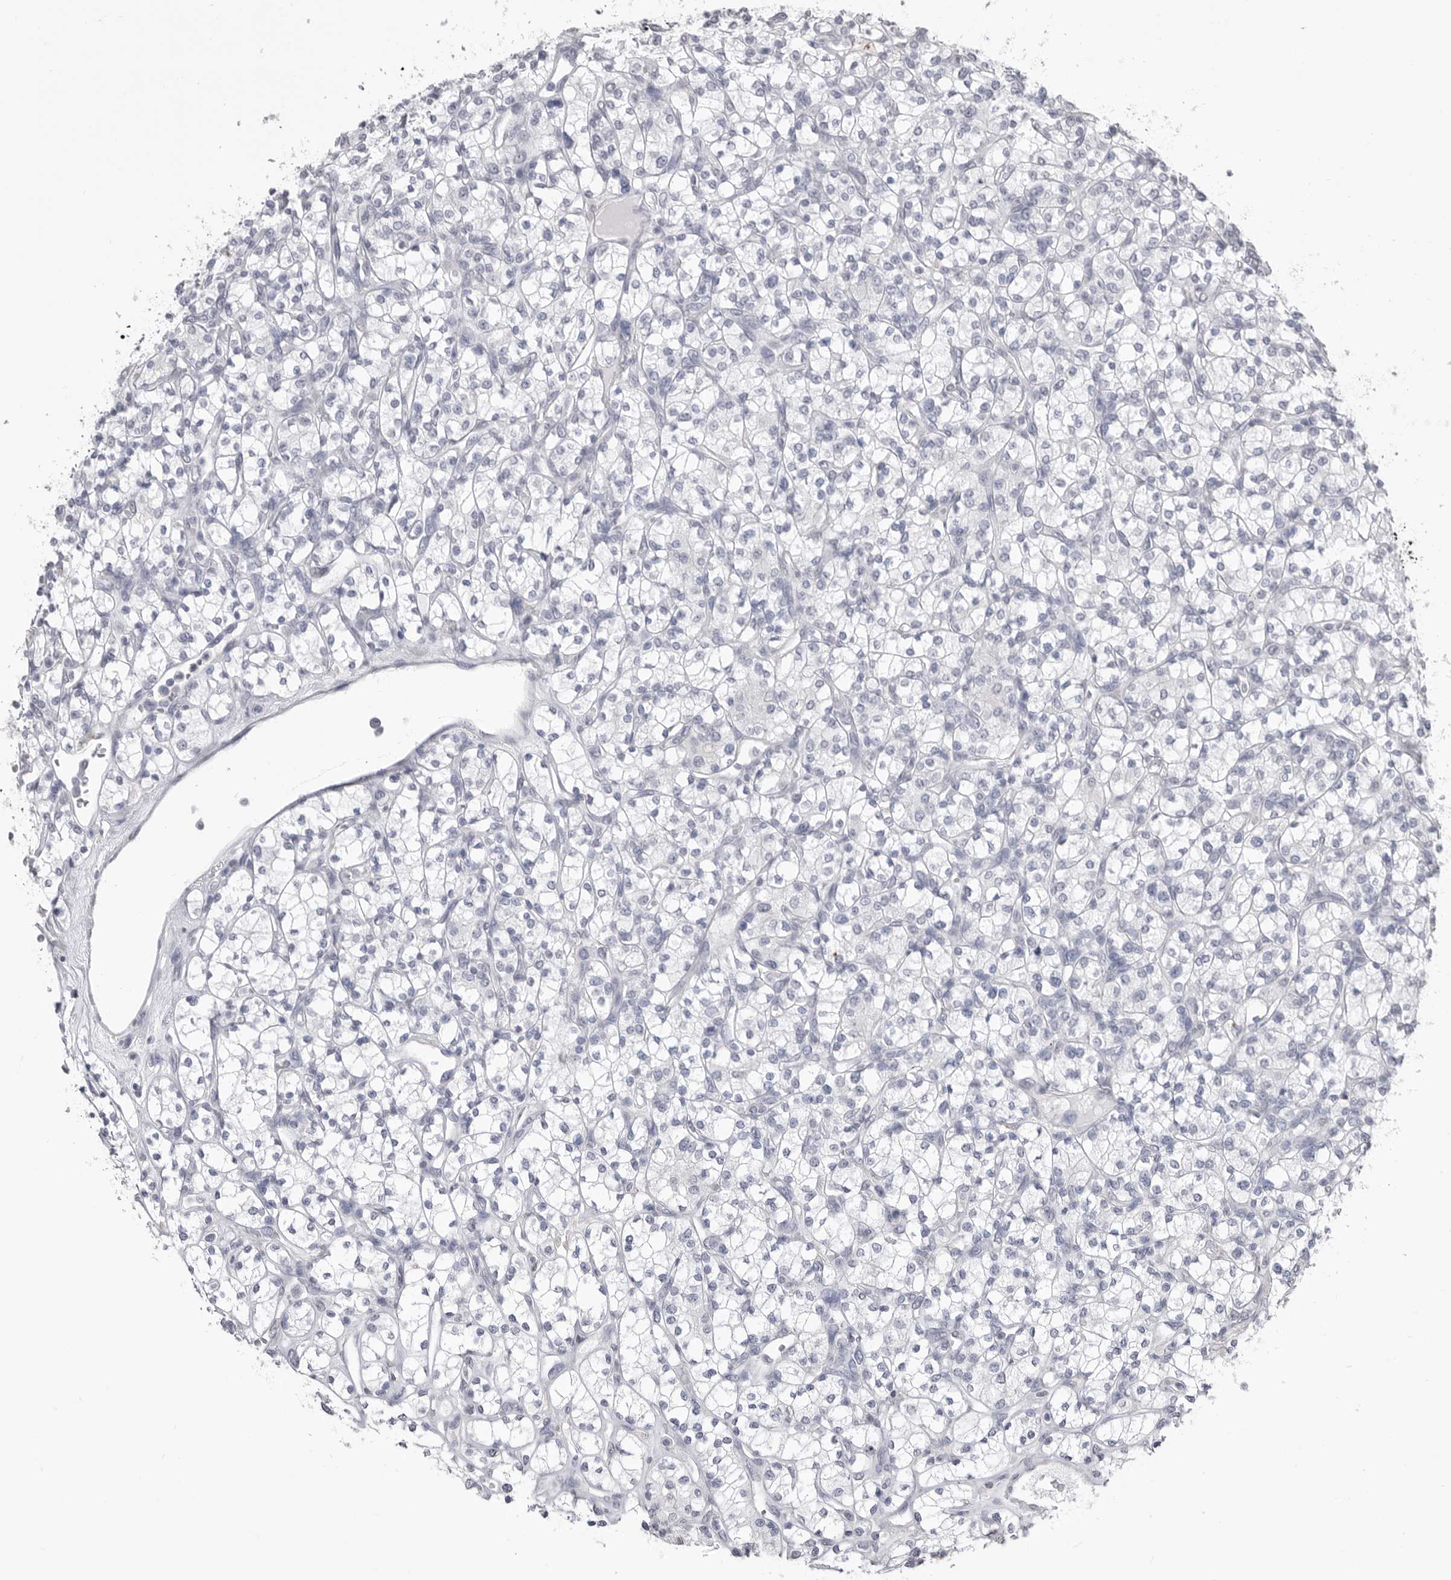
{"staining": {"intensity": "negative", "quantity": "none", "location": "none"}, "tissue": "renal cancer", "cell_type": "Tumor cells", "image_type": "cancer", "snomed": [{"axis": "morphology", "description": "Adenocarcinoma, NOS"}, {"axis": "topography", "description": "Kidney"}], "caption": "Photomicrograph shows no protein positivity in tumor cells of renal adenocarcinoma tissue.", "gene": "ICAM5", "patient": {"sex": "male", "age": 77}}